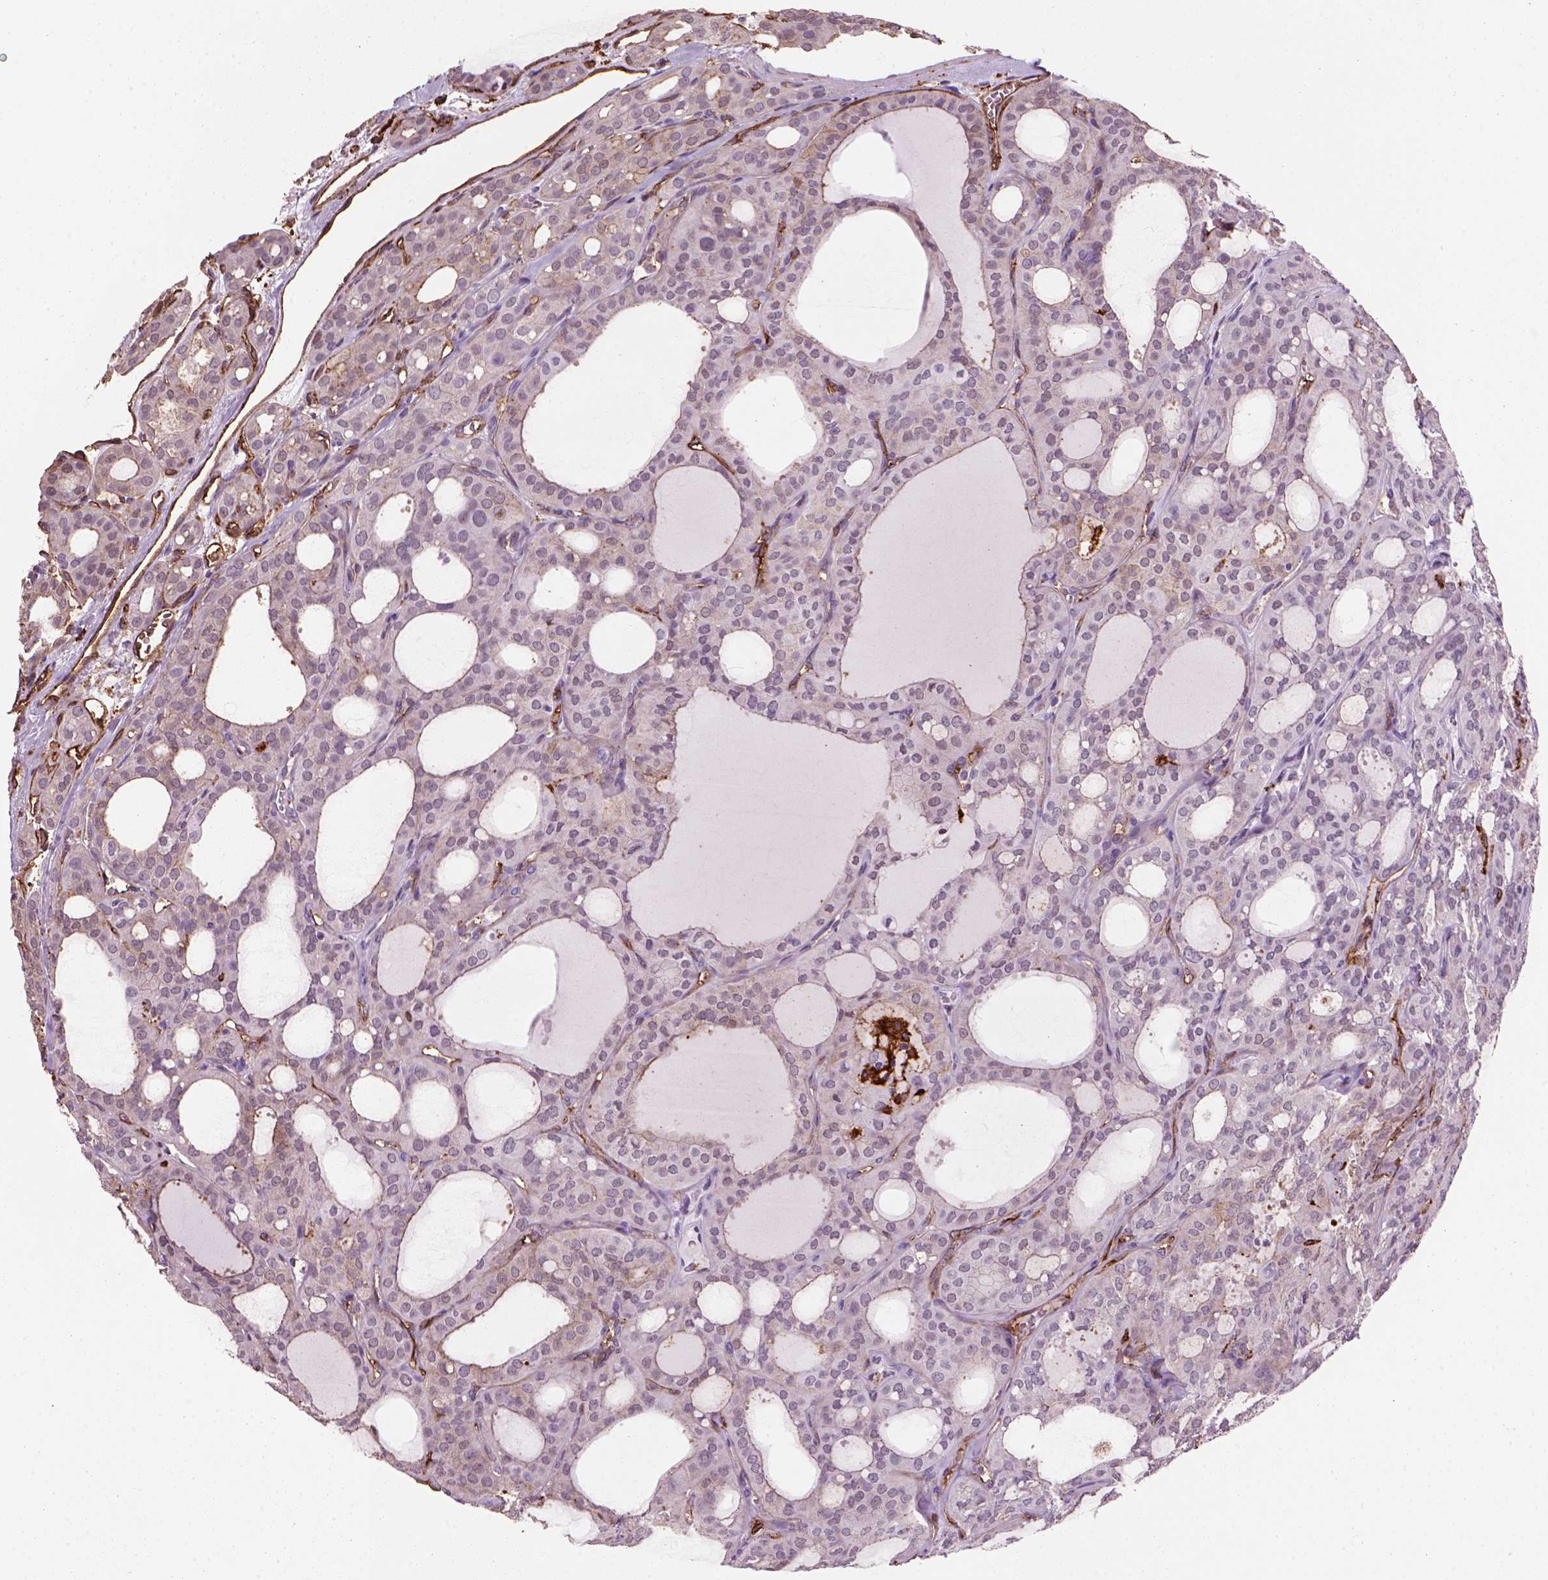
{"staining": {"intensity": "negative", "quantity": "none", "location": "none"}, "tissue": "thyroid cancer", "cell_type": "Tumor cells", "image_type": "cancer", "snomed": [{"axis": "morphology", "description": "Follicular adenoma carcinoma, NOS"}, {"axis": "topography", "description": "Thyroid gland"}], "caption": "Immunohistochemistry (IHC) image of neoplastic tissue: follicular adenoma carcinoma (thyroid) stained with DAB shows no significant protein expression in tumor cells.", "gene": "MARCKS", "patient": {"sex": "male", "age": 75}}